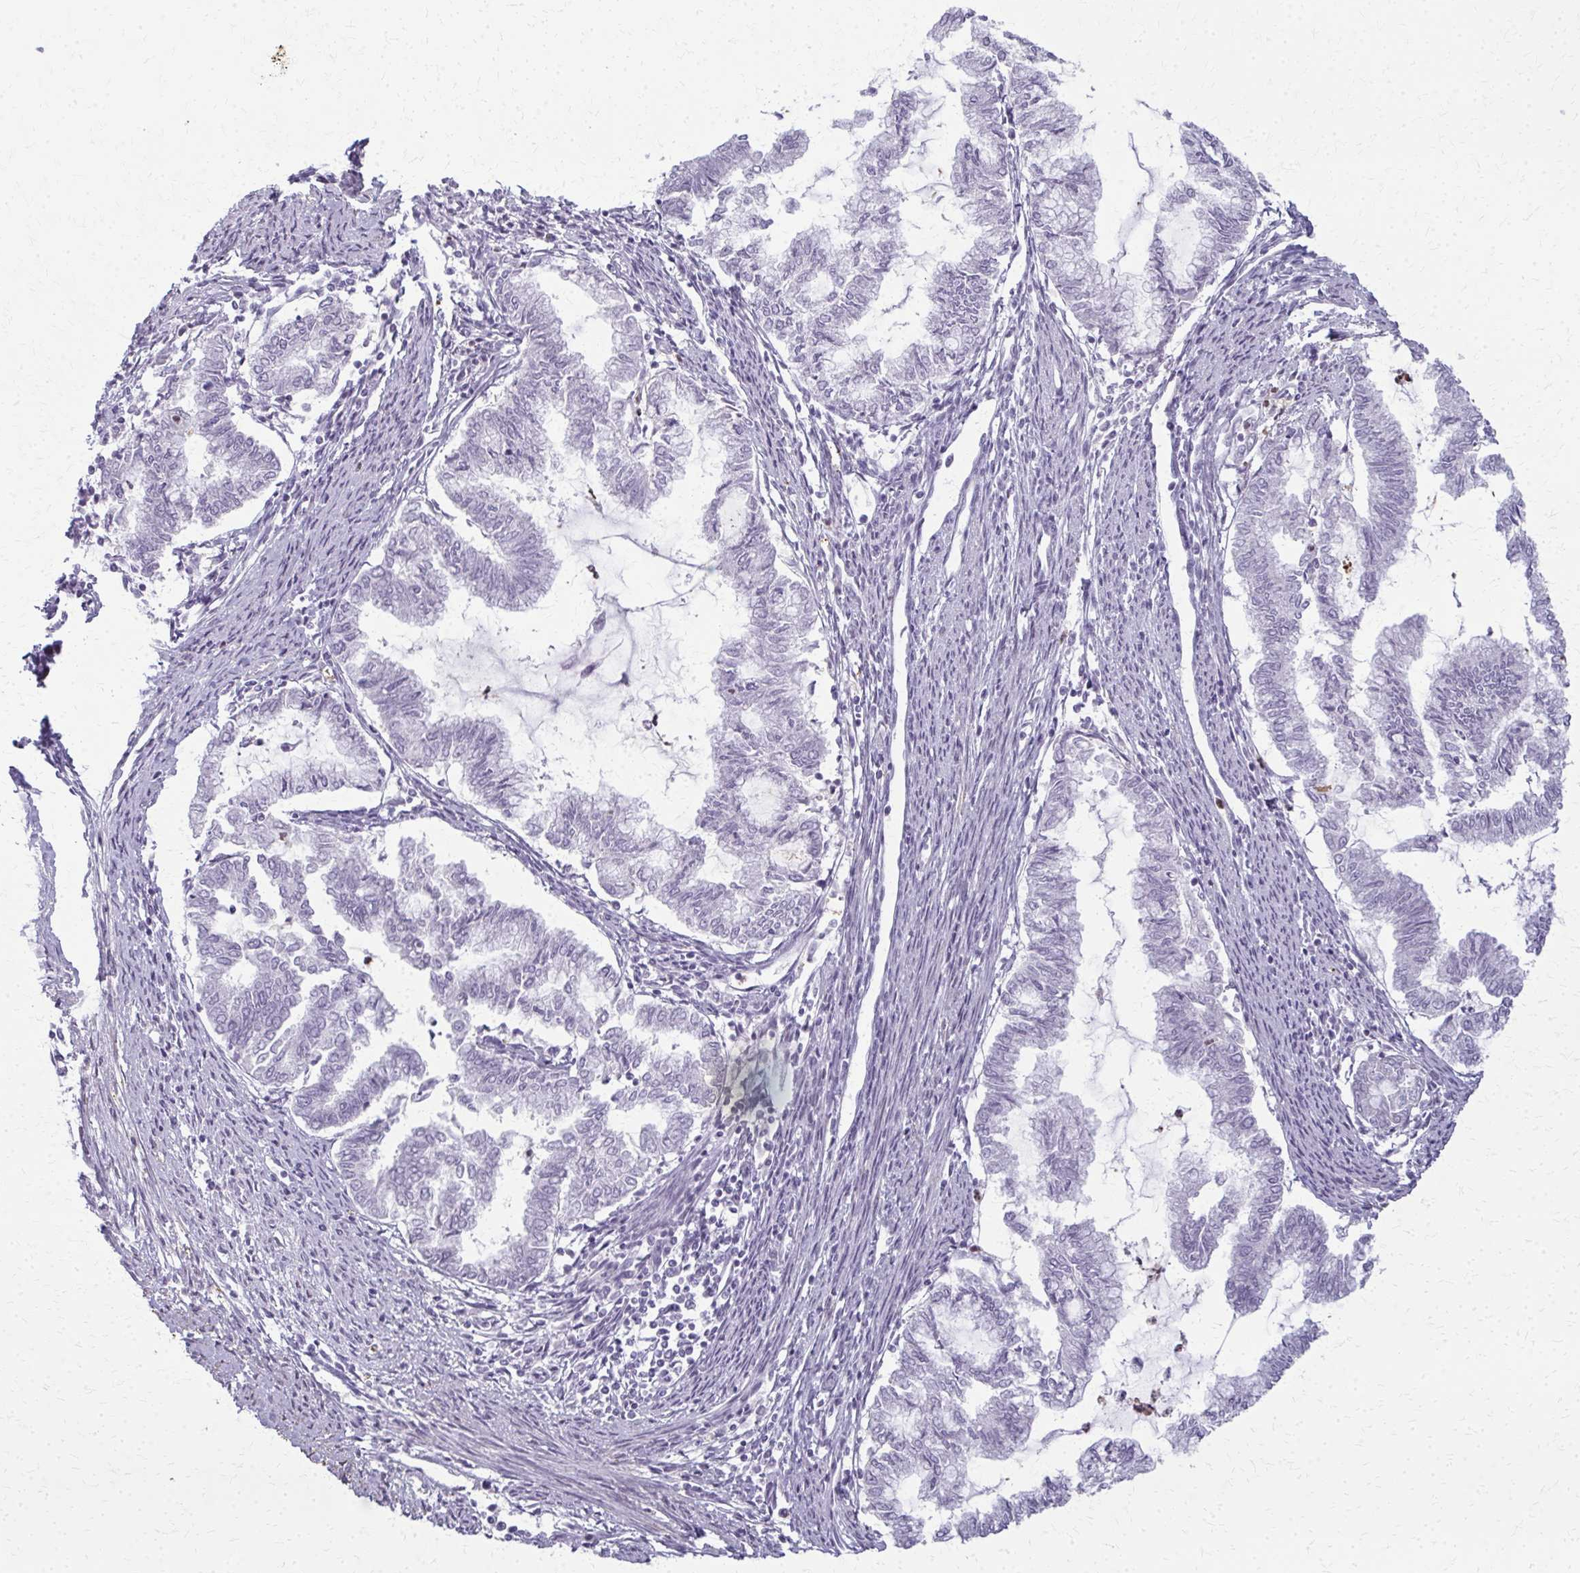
{"staining": {"intensity": "negative", "quantity": "none", "location": "none"}, "tissue": "endometrial cancer", "cell_type": "Tumor cells", "image_type": "cancer", "snomed": [{"axis": "morphology", "description": "Adenocarcinoma, NOS"}, {"axis": "topography", "description": "Endometrium"}], "caption": "A photomicrograph of human endometrial adenocarcinoma is negative for staining in tumor cells.", "gene": "CA3", "patient": {"sex": "female", "age": 79}}